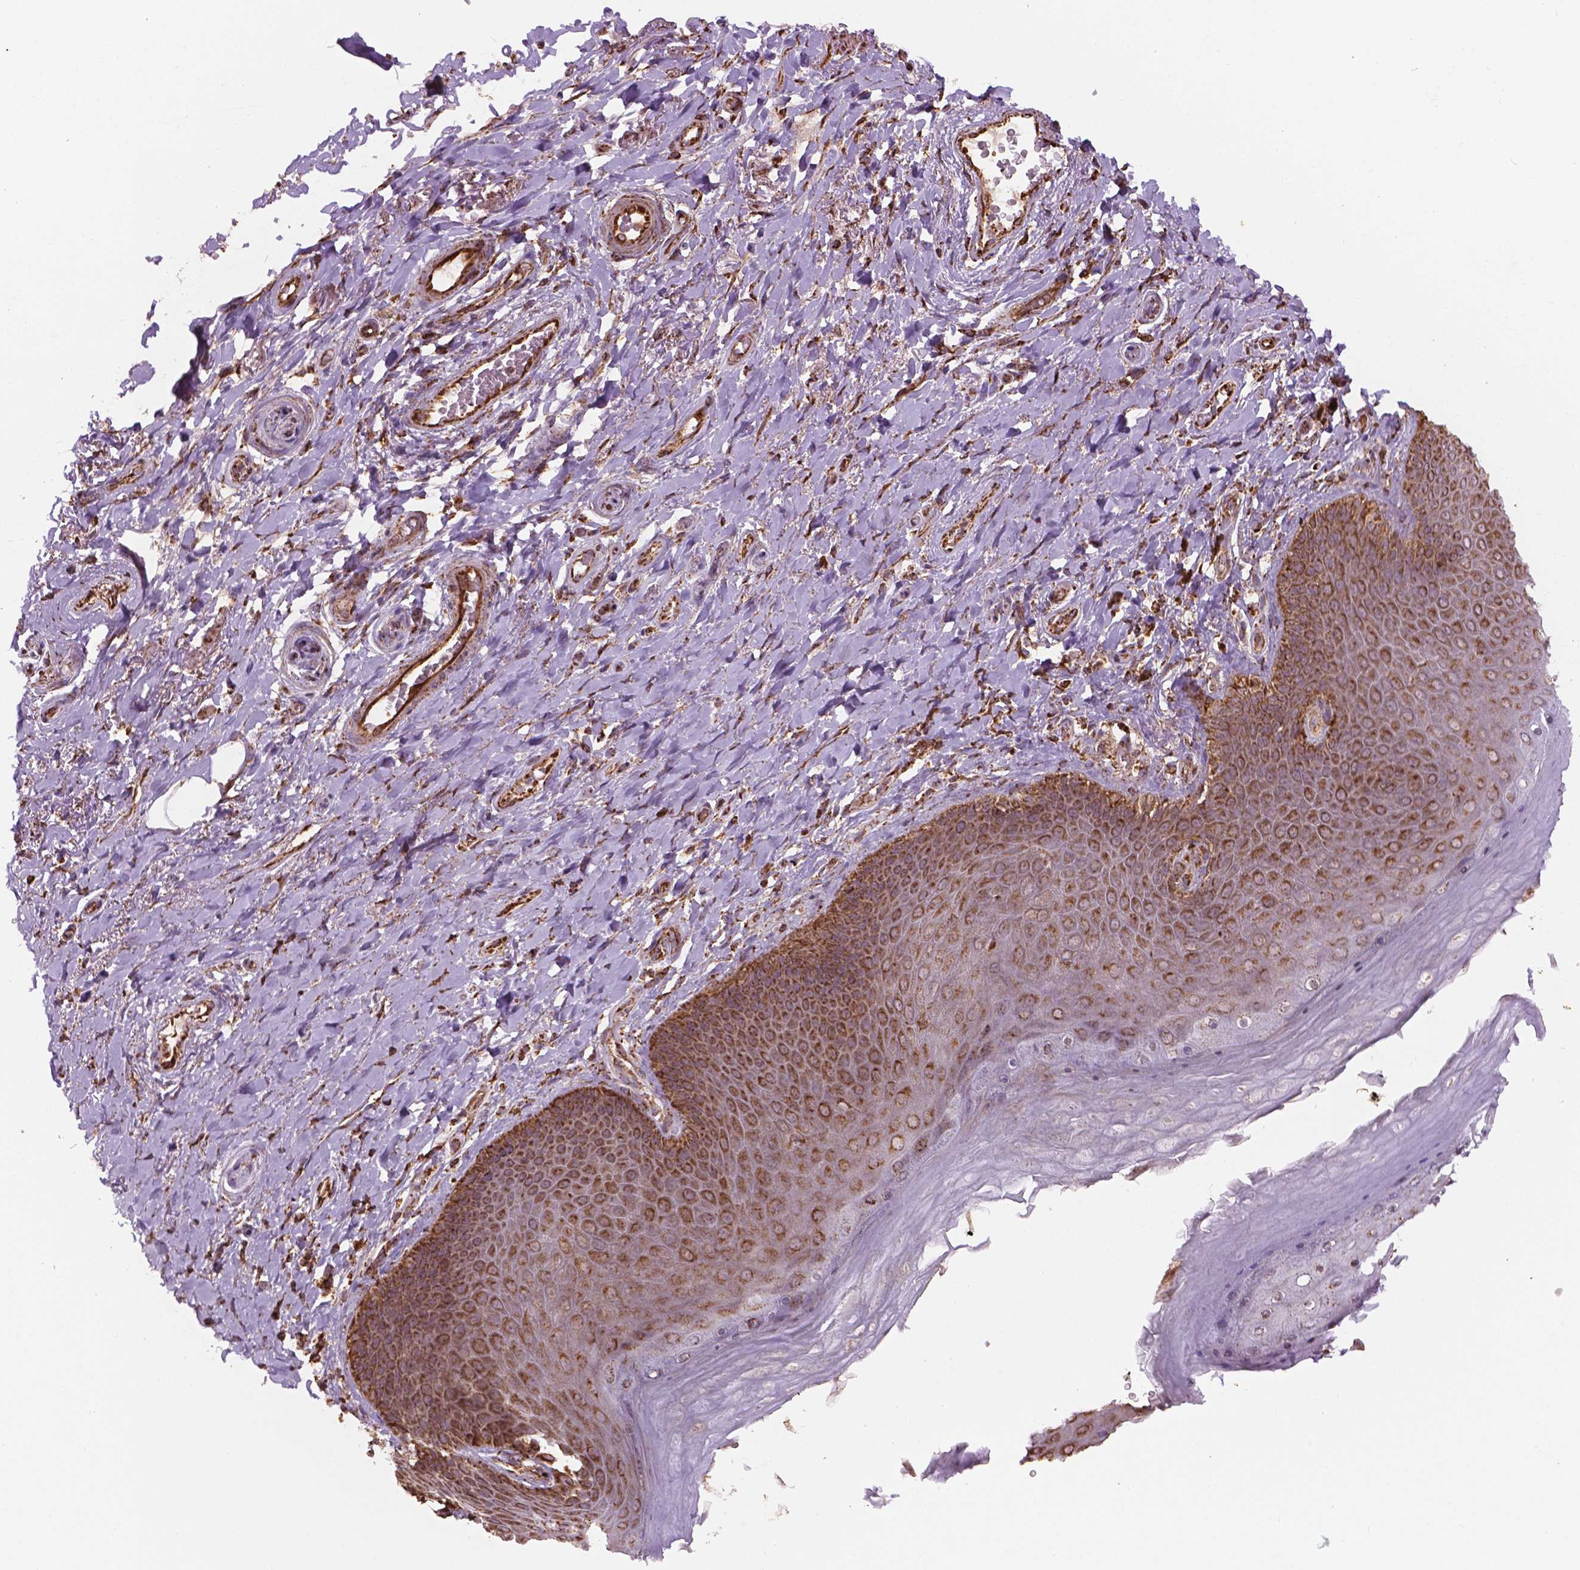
{"staining": {"intensity": "moderate", "quantity": ">75%", "location": "cytoplasmic/membranous,nuclear"}, "tissue": "soft tissue", "cell_type": "Fibroblasts", "image_type": "normal", "snomed": [{"axis": "morphology", "description": "Normal tissue, NOS"}, {"axis": "topography", "description": "Anal"}, {"axis": "topography", "description": "Peripheral nerve tissue"}], "caption": "Immunohistochemistry (IHC) (DAB) staining of normal human soft tissue shows moderate cytoplasmic/membranous,nuclear protein expression in approximately >75% of fibroblasts.", "gene": "HS3ST3A1", "patient": {"sex": "male", "age": 53}}